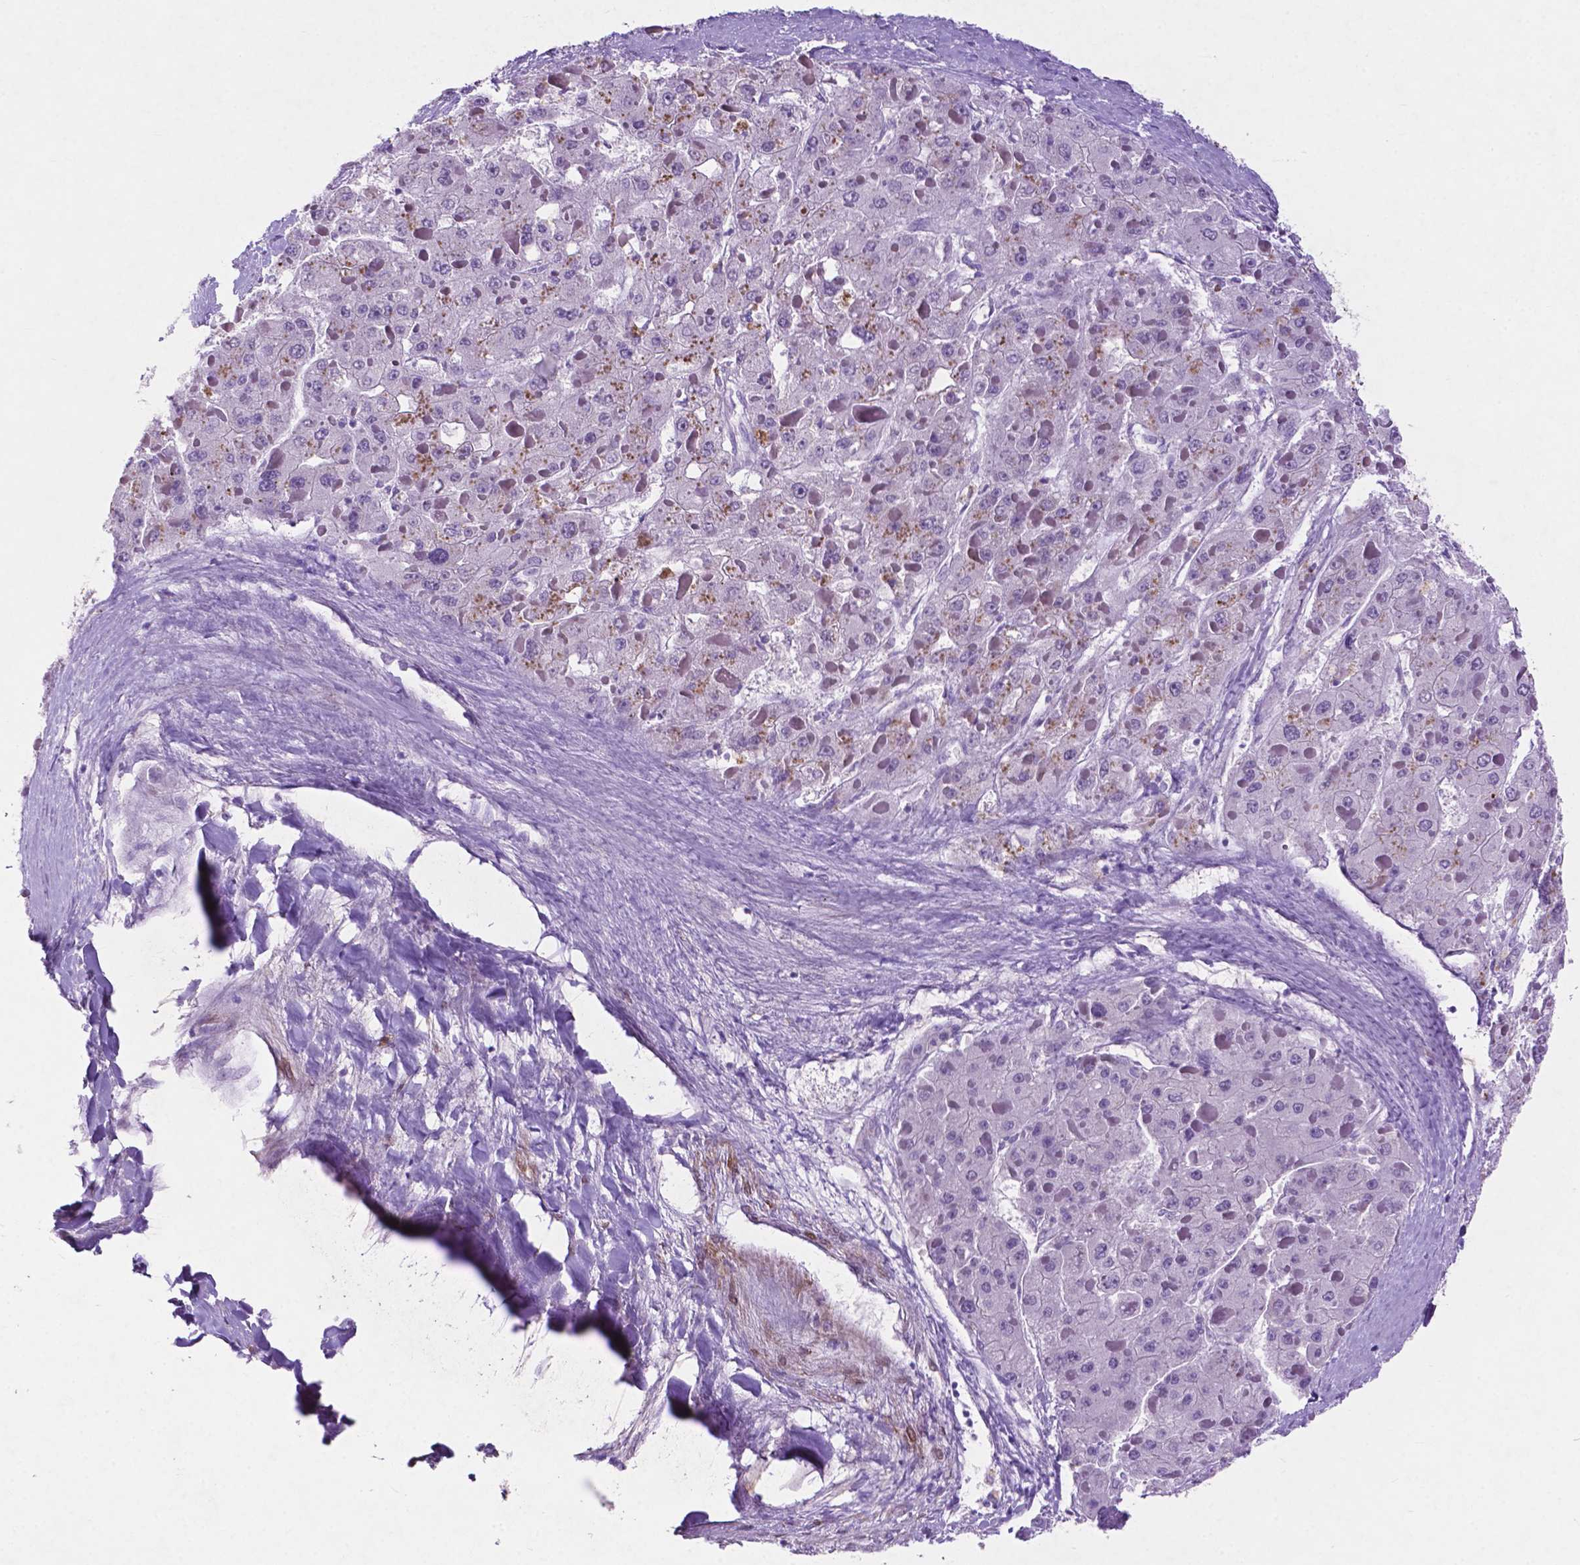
{"staining": {"intensity": "negative", "quantity": "none", "location": "none"}, "tissue": "liver cancer", "cell_type": "Tumor cells", "image_type": "cancer", "snomed": [{"axis": "morphology", "description": "Carcinoma, Hepatocellular, NOS"}, {"axis": "topography", "description": "Liver"}], "caption": "This photomicrograph is of hepatocellular carcinoma (liver) stained with IHC to label a protein in brown with the nuclei are counter-stained blue. There is no staining in tumor cells.", "gene": "ASPG", "patient": {"sex": "female", "age": 73}}